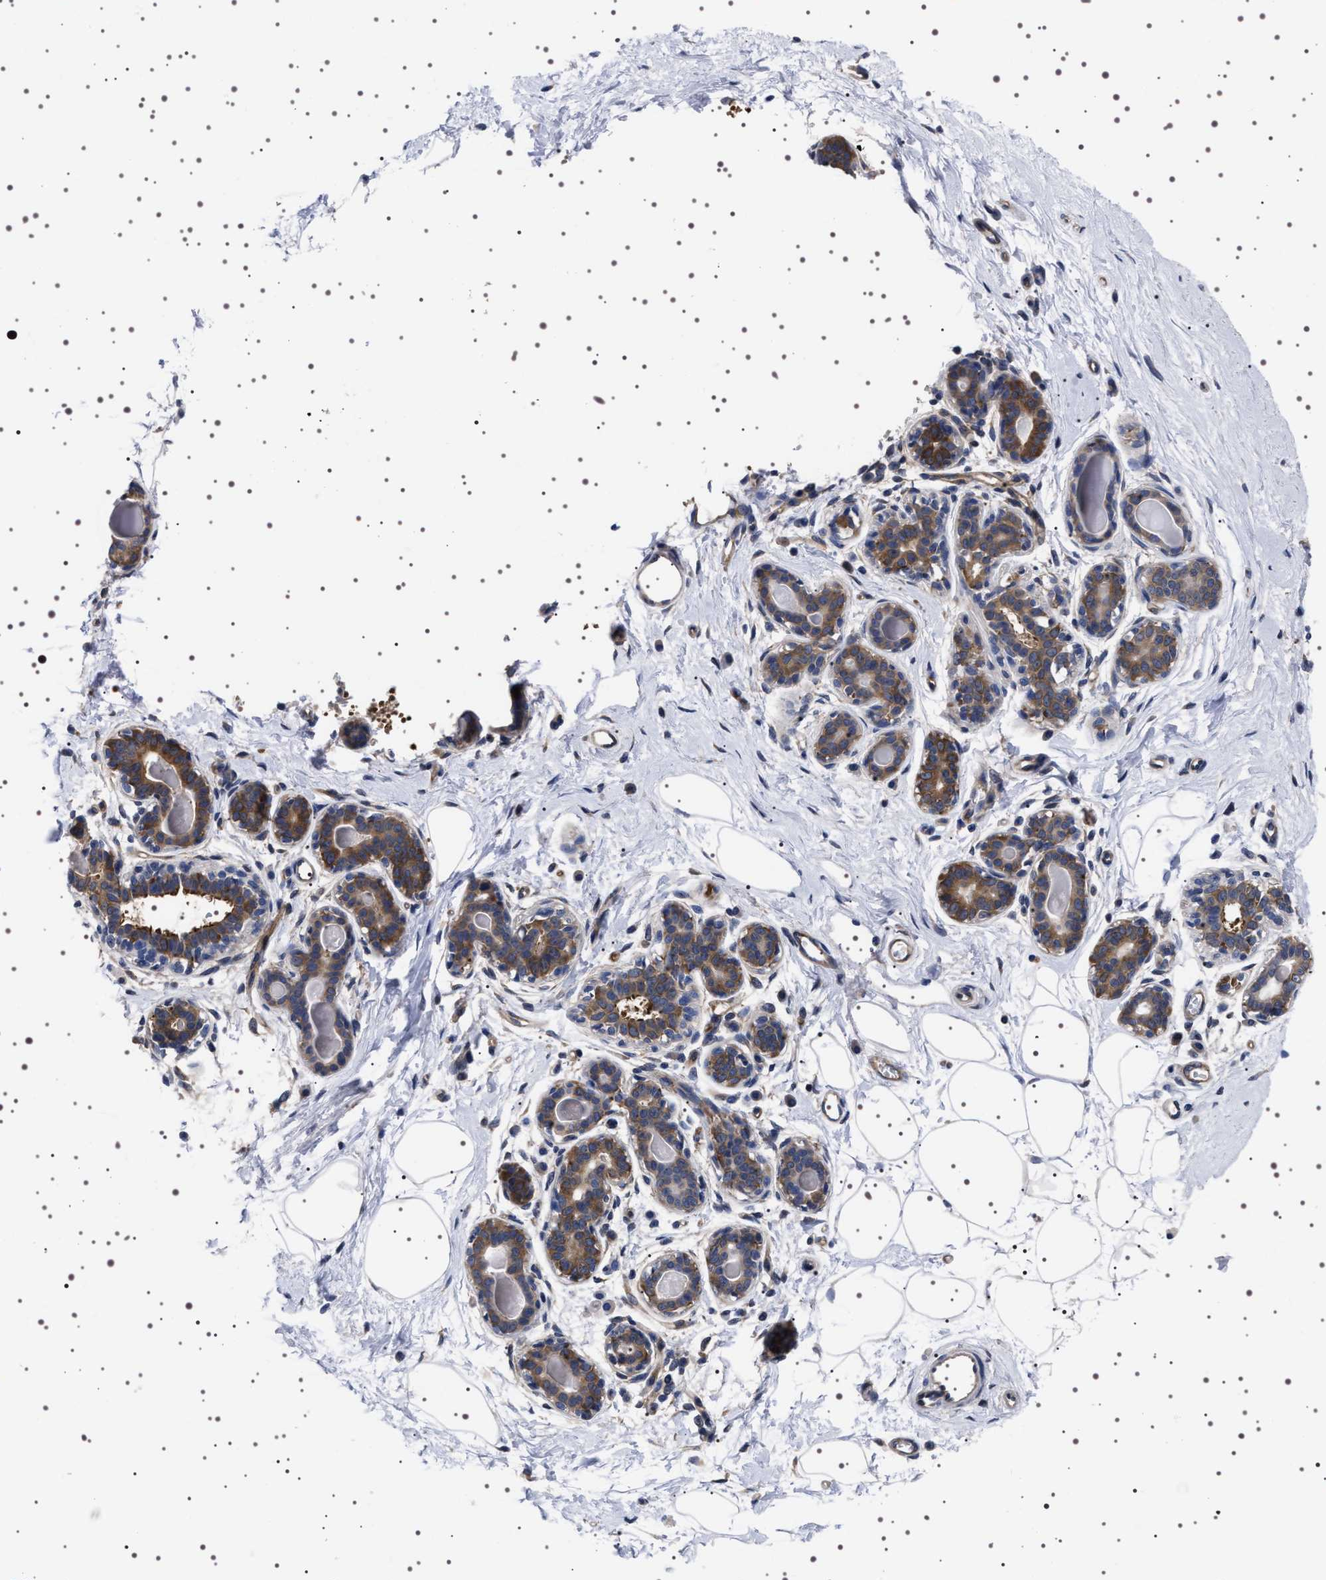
{"staining": {"intensity": "negative", "quantity": "none", "location": "none"}, "tissue": "breast", "cell_type": "Adipocytes", "image_type": "normal", "snomed": [{"axis": "morphology", "description": "Normal tissue, NOS"}, {"axis": "topography", "description": "Breast"}], "caption": "Immunohistochemical staining of normal human breast demonstrates no significant positivity in adipocytes.", "gene": "DARS1", "patient": {"sex": "female", "age": 45}}